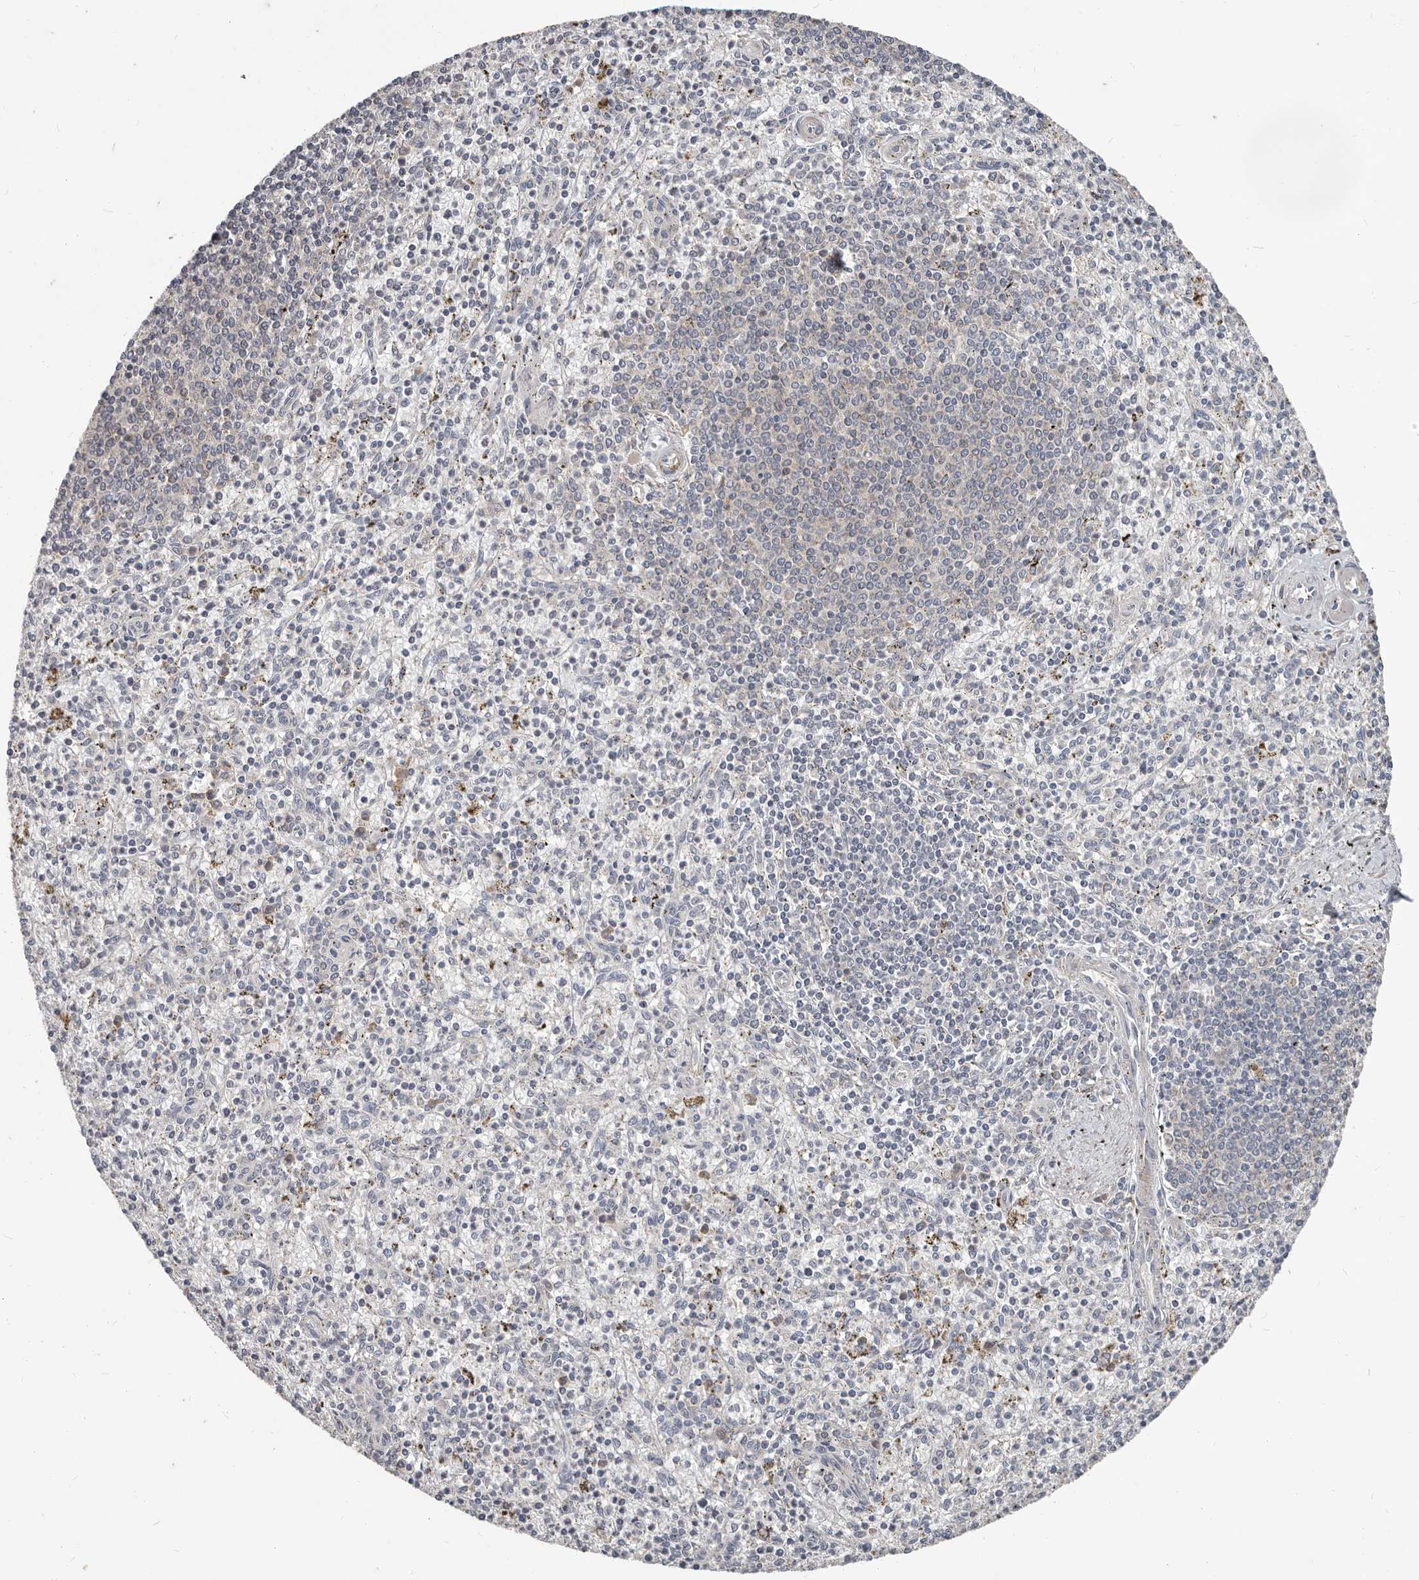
{"staining": {"intensity": "negative", "quantity": "none", "location": "none"}, "tissue": "spleen", "cell_type": "Cells in red pulp", "image_type": "normal", "snomed": [{"axis": "morphology", "description": "Normal tissue, NOS"}, {"axis": "topography", "description": "Spleen"}], "caption": "Cells in red pulp show no significant staining in benign spleen. Brightfield microscopy of IHC stained with DAB (3,3'-diaminobenzidine) (brown) and hematoxylin (blue), captured at high magnification.", "gene": "AKNAD1", "patient": {"sex": "male", "age": 72}}